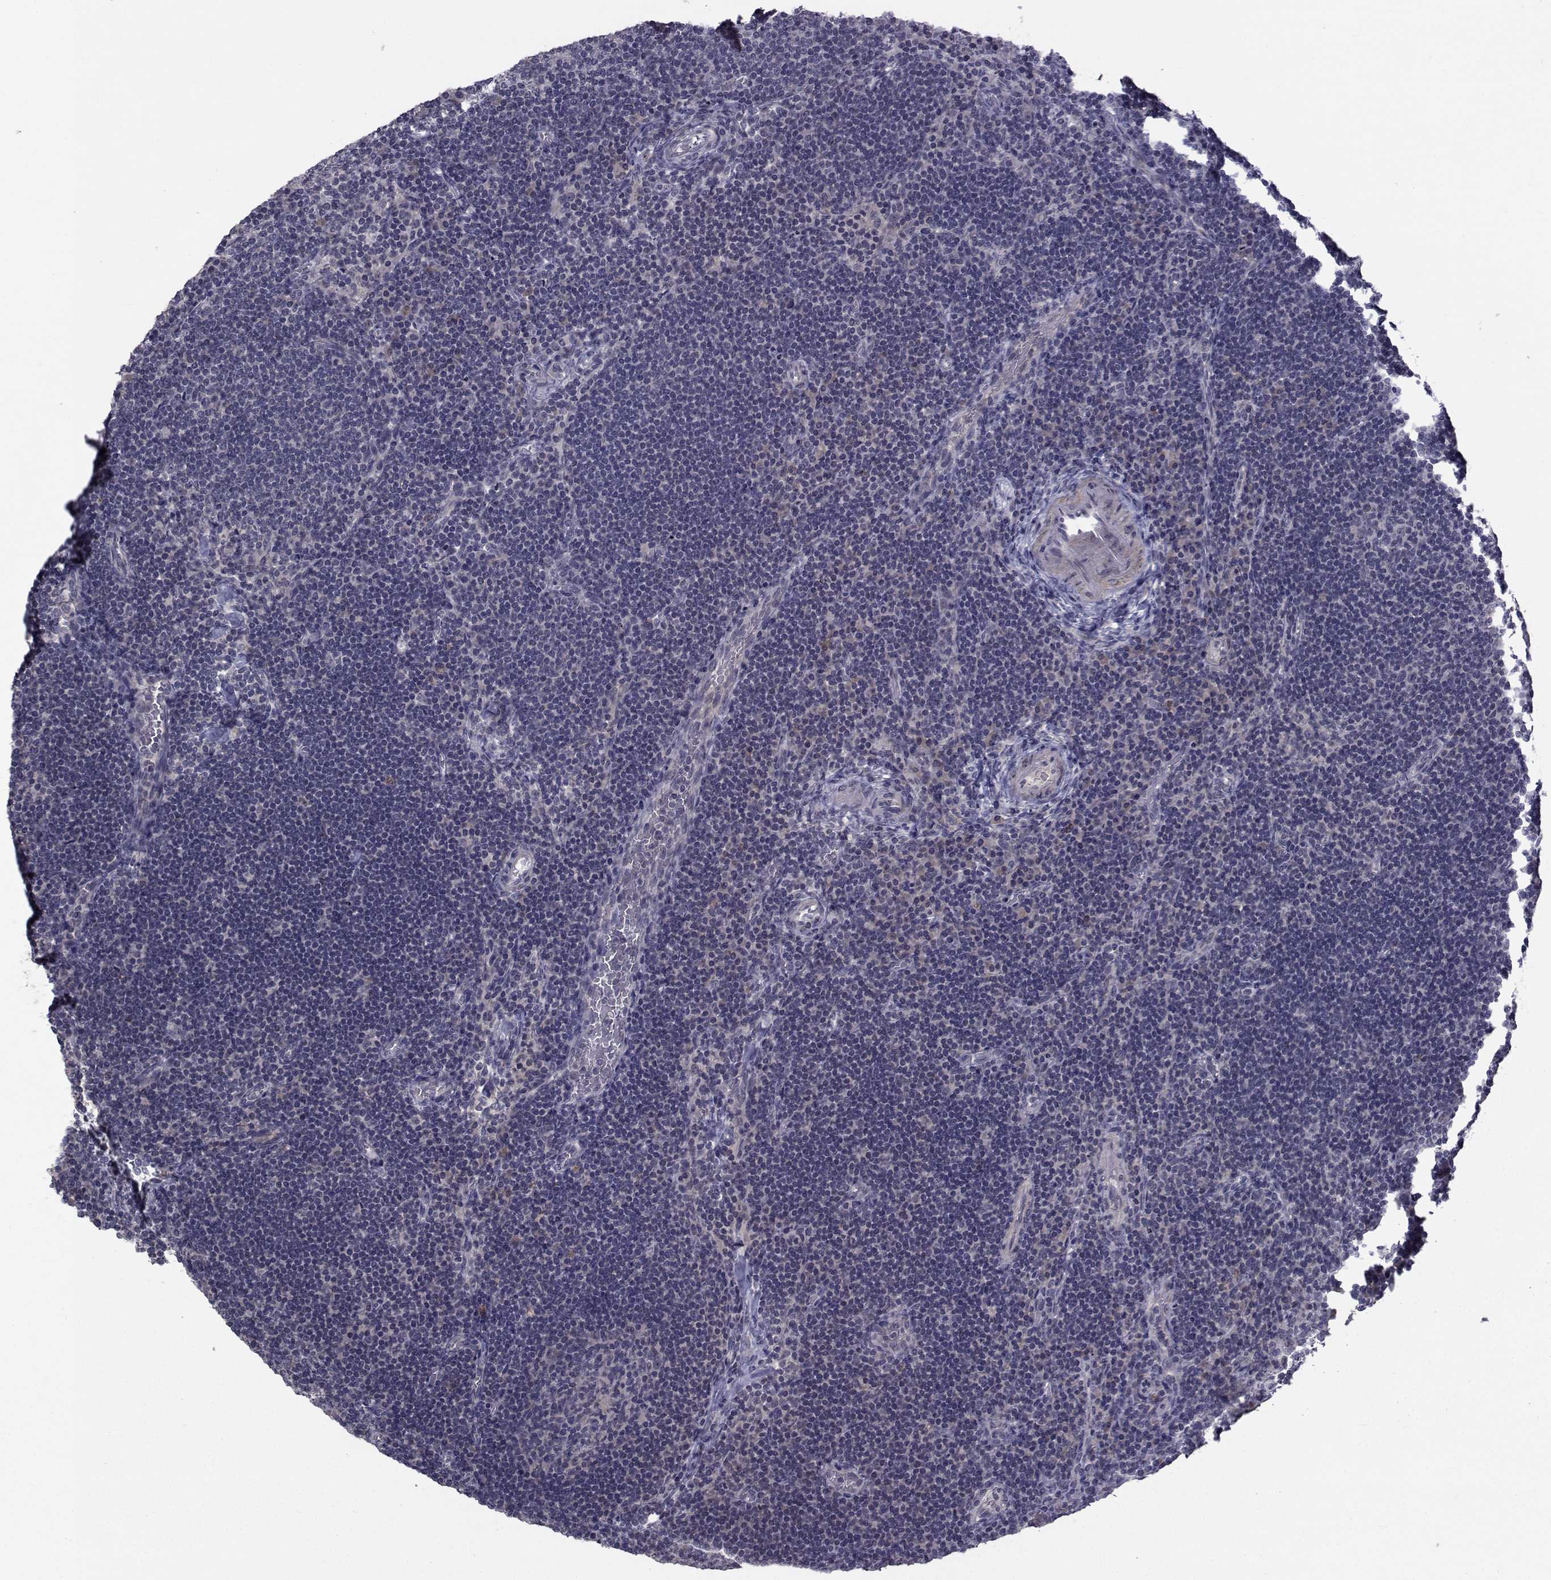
{"staining": {"intensity": "negative", "quantity": "none", "location": "none"}, "tissue": "lymph node", "cell_type": "Germinal center cells", "image_type": "normal", "snomed": [{"axis": "morphology", "description": "Normal tissue, NOS"}, {"axis": "topography", "description": "Lymph node"}], "caption": "This image is of benign lymph node stained with immunohistochemistry (IHC) to label a protein in brown with the nuclei are counter-stained blue. There is no expression in germinal center cells.", "gene": "FDXR", "patient": {"sex": "male", "age": 67}}